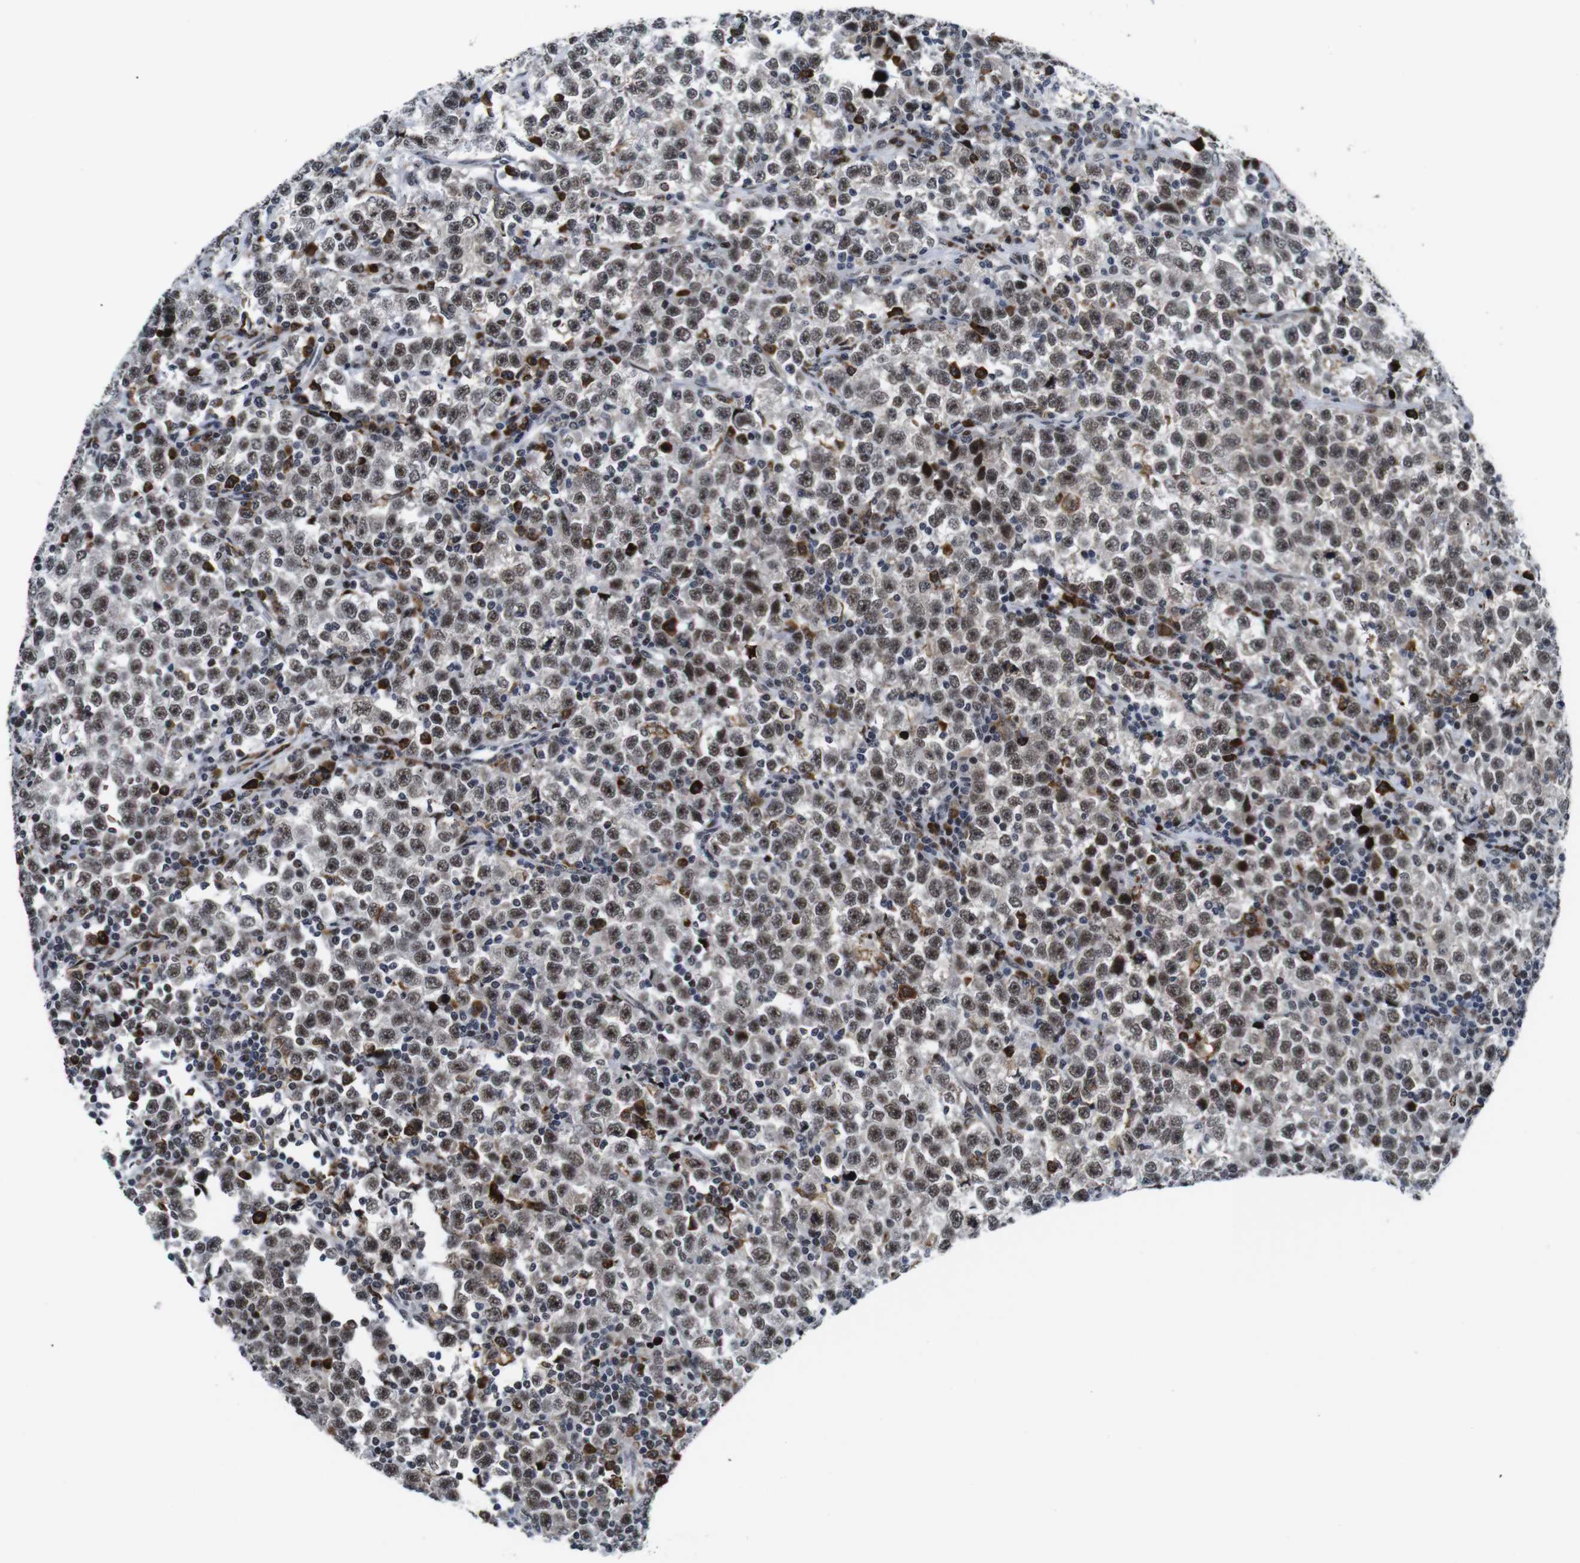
{"staining": {"intensity": "weak", "quantity": ">75%", "location": "nuclear"}, "tissue": "testis cancer", "cell_type": "Tumor cells", "image_type": "cancer", "snomed": [{"axis": "morphology", "description": "Seminoma, NOS"}, {"axis": "topography", "description": "Testis"}], "caption": "Tumor cells reveal low levels of weak nuclear positivity in about >75% of cells in testis cancer (seminoma).", "gene": "EIF4G1", "patient": {"sex": "male", "age": 43}}